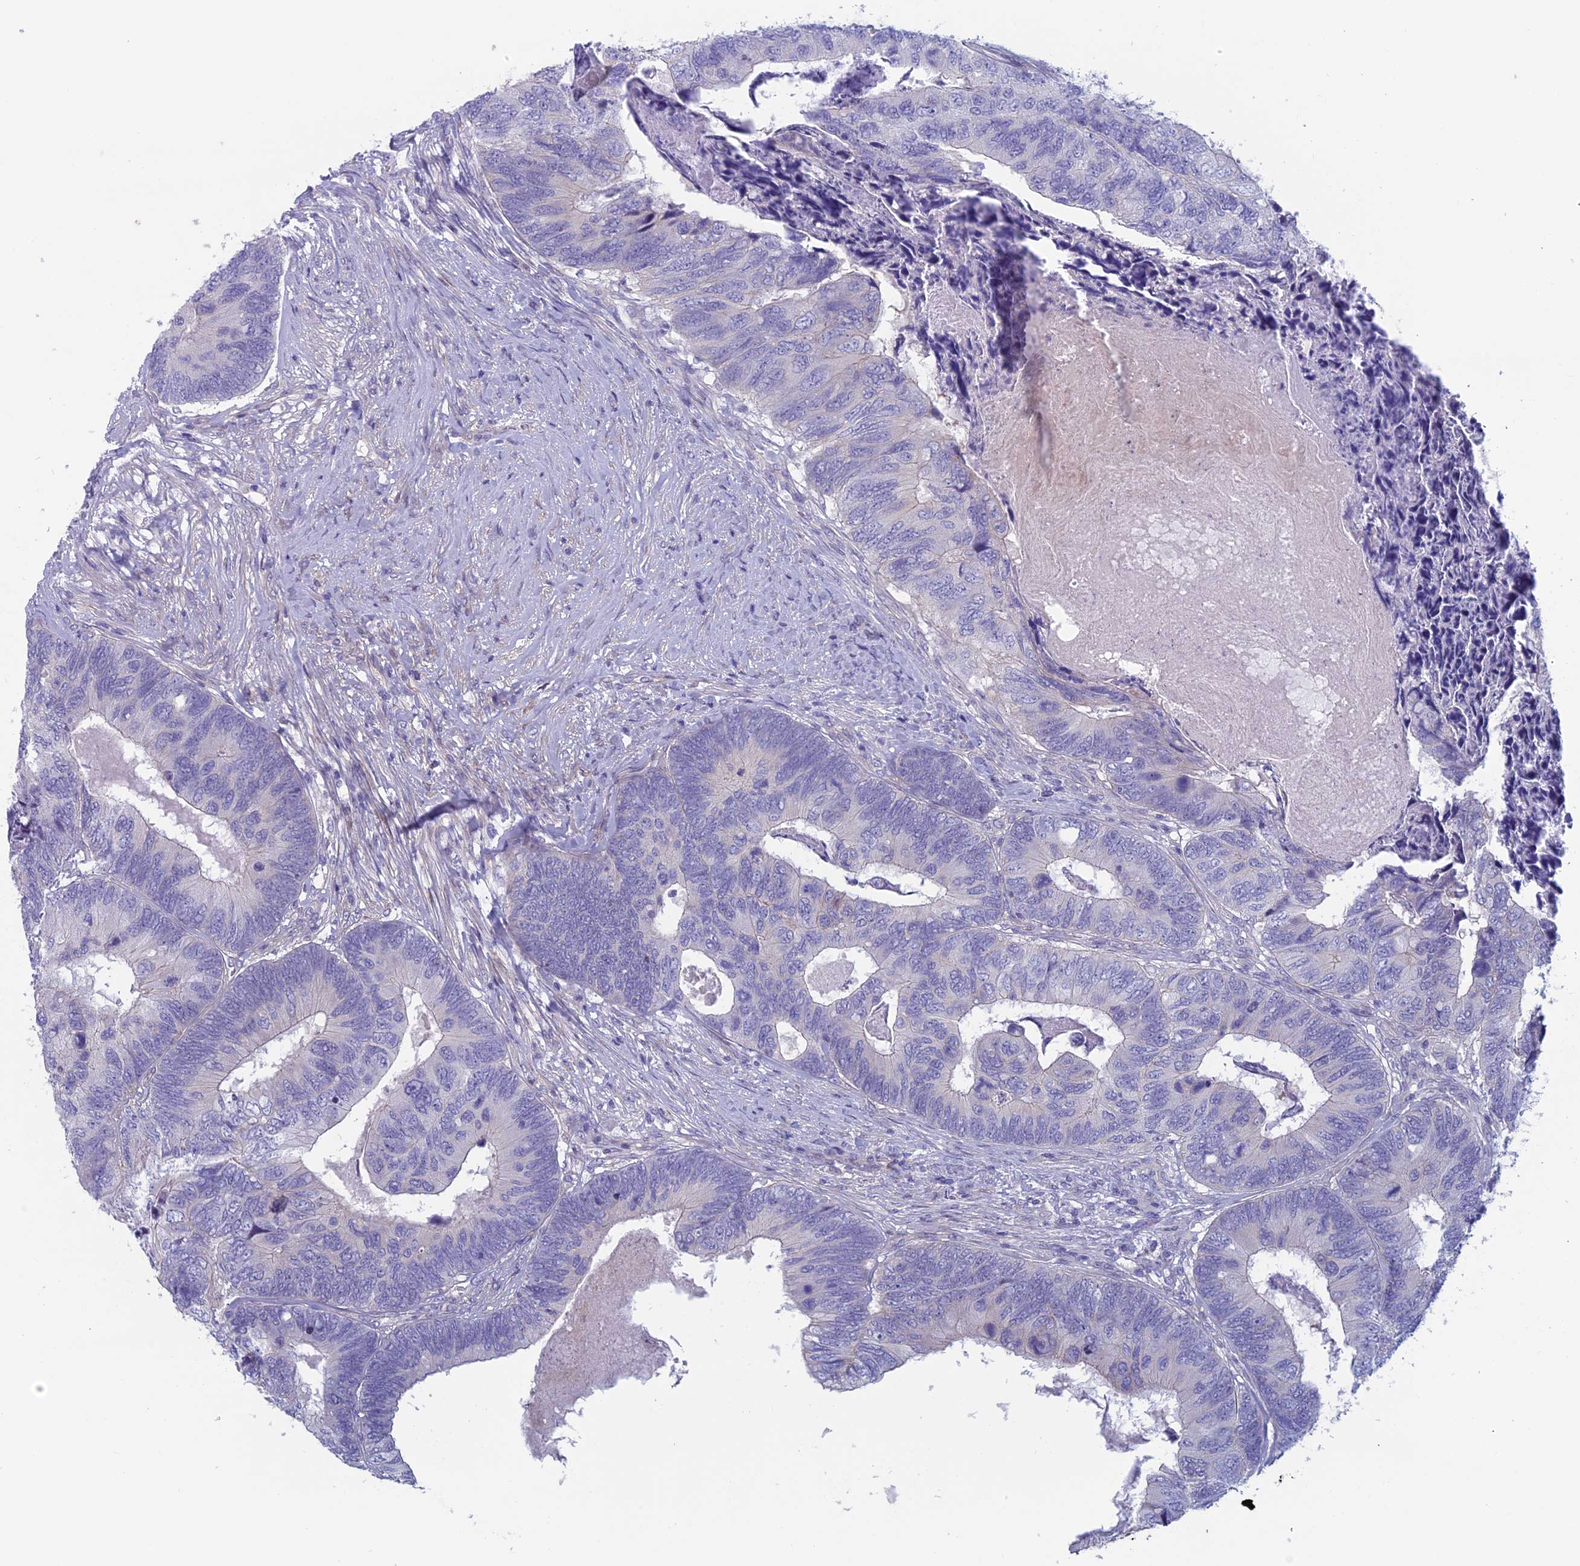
{"staining": {"intensity": "negative", "quantity": "none", "location": "none"}, "tissue": "colorectal cancer", "cell_type": "Tumor cells", "image_type": "cancer", "snomed": [{"axis": "morphology", "description": "Adenocarcinoma, NOS"}, {"axis": "topography", "description": "Colon"}], "caption": "This histopathology image is of colorectal adenocarcinoma stained with immunohistochemistry (IHC) to label a protein in brown with the nuclei are counter-stained blue. There is no positivity in tumor cells. Brightfield microscopy of IHC stained with DAB (brown) and hematoxylin (blue), captured at high magnification.", "gene": "CNOT6L", "patient": {"sex": "female", "age": 67}}